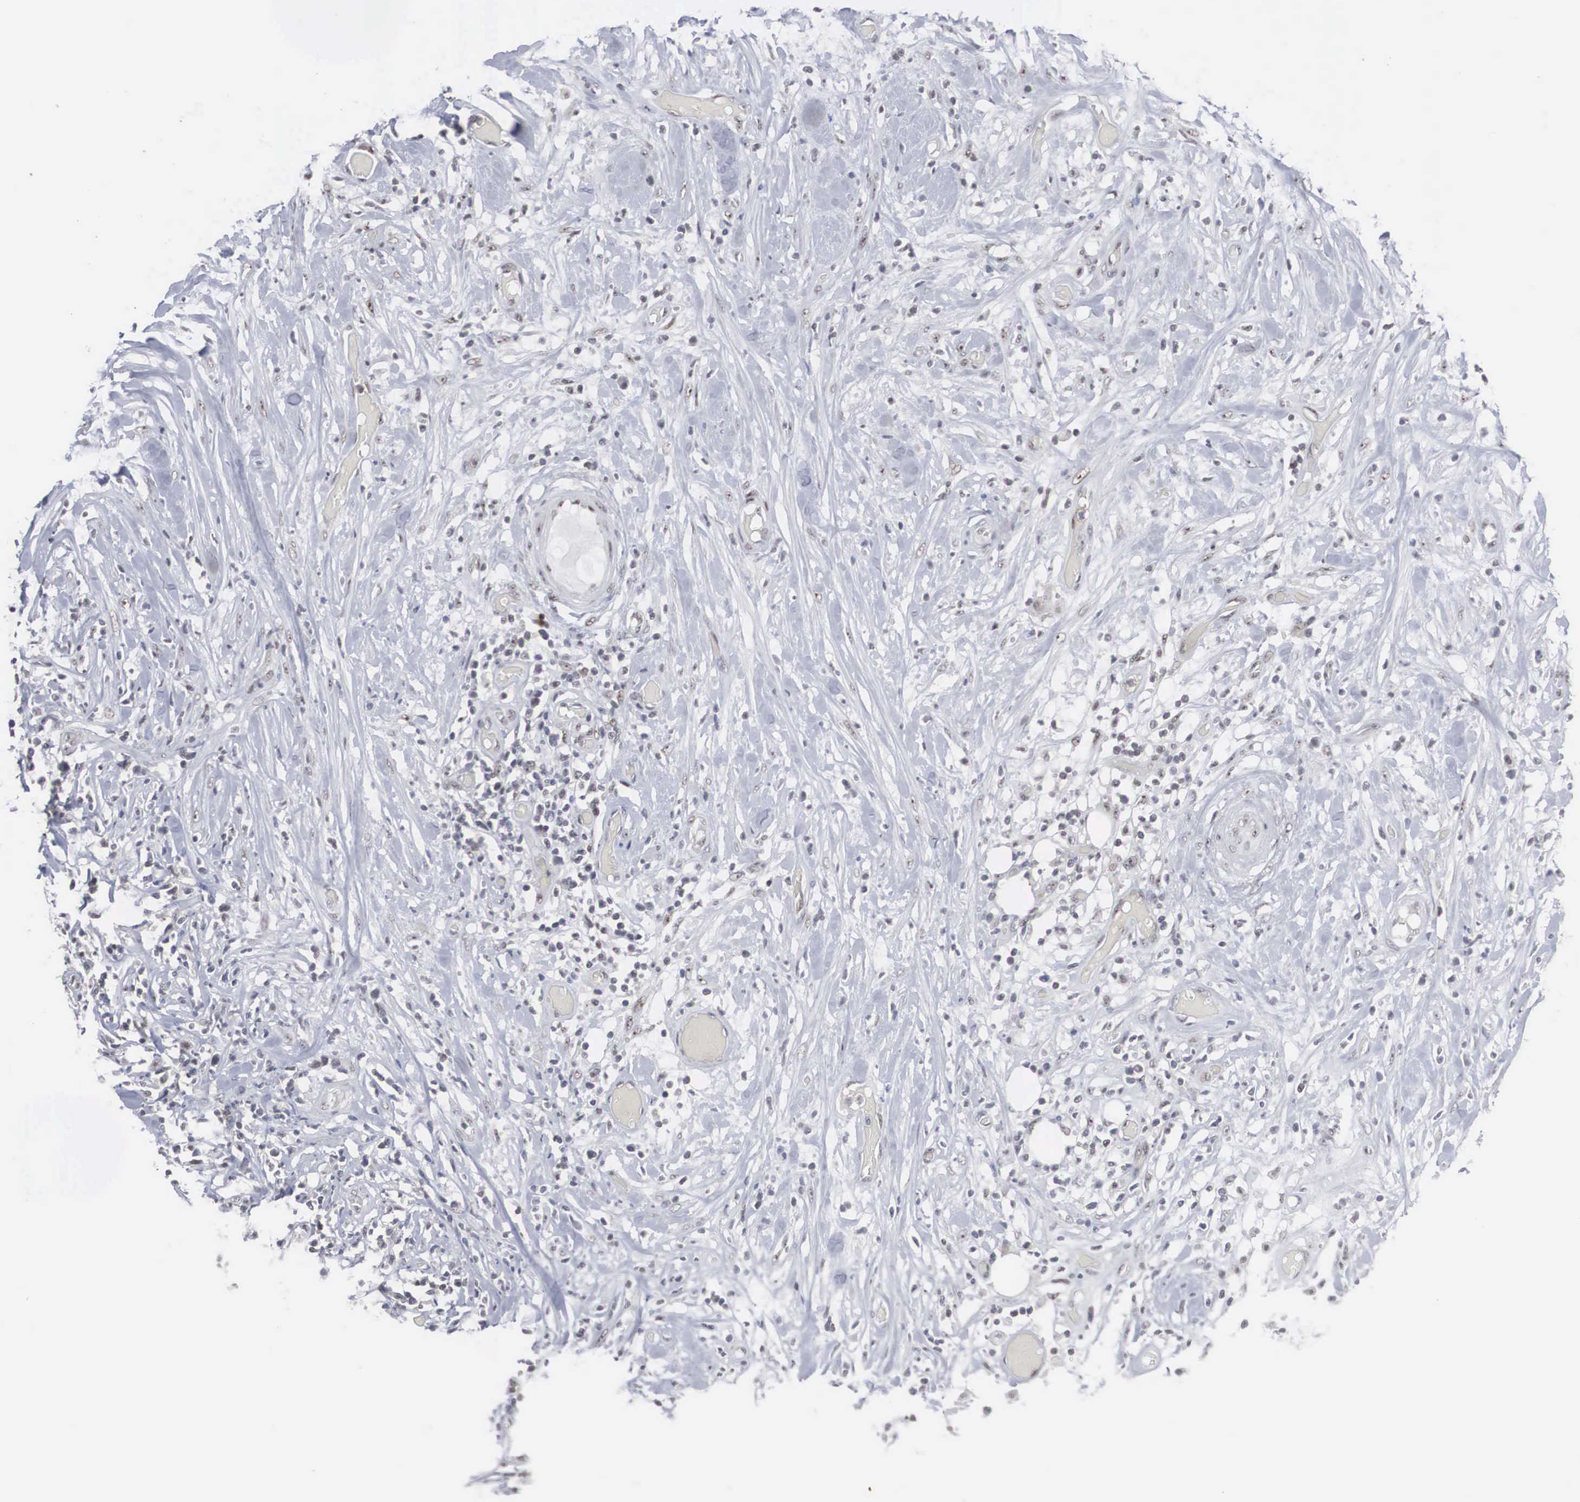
{"staining": {"intensity": "negative", "quantity": "none", "location": "none"}, "tissue": "lymphoma", "cell_type": "Tumor cells", "image_type": "cancer", "snomed": [{"axis": "morphology", "description": "Malignant lymphoma, non-Hodgkin's type, High grade"}, {"axis": "topography", "description": "Colon"}], "caption": "Immunohistochemistry photomicrograph of neoplastic tissue: human lymphoma stained with DAB shows no significant protein staining in tumor cells. (DAB immunohistochemistry (IHC), high magnification).", "gene": "AUTS2", "patient": {"sex": "male", "age": 82}}